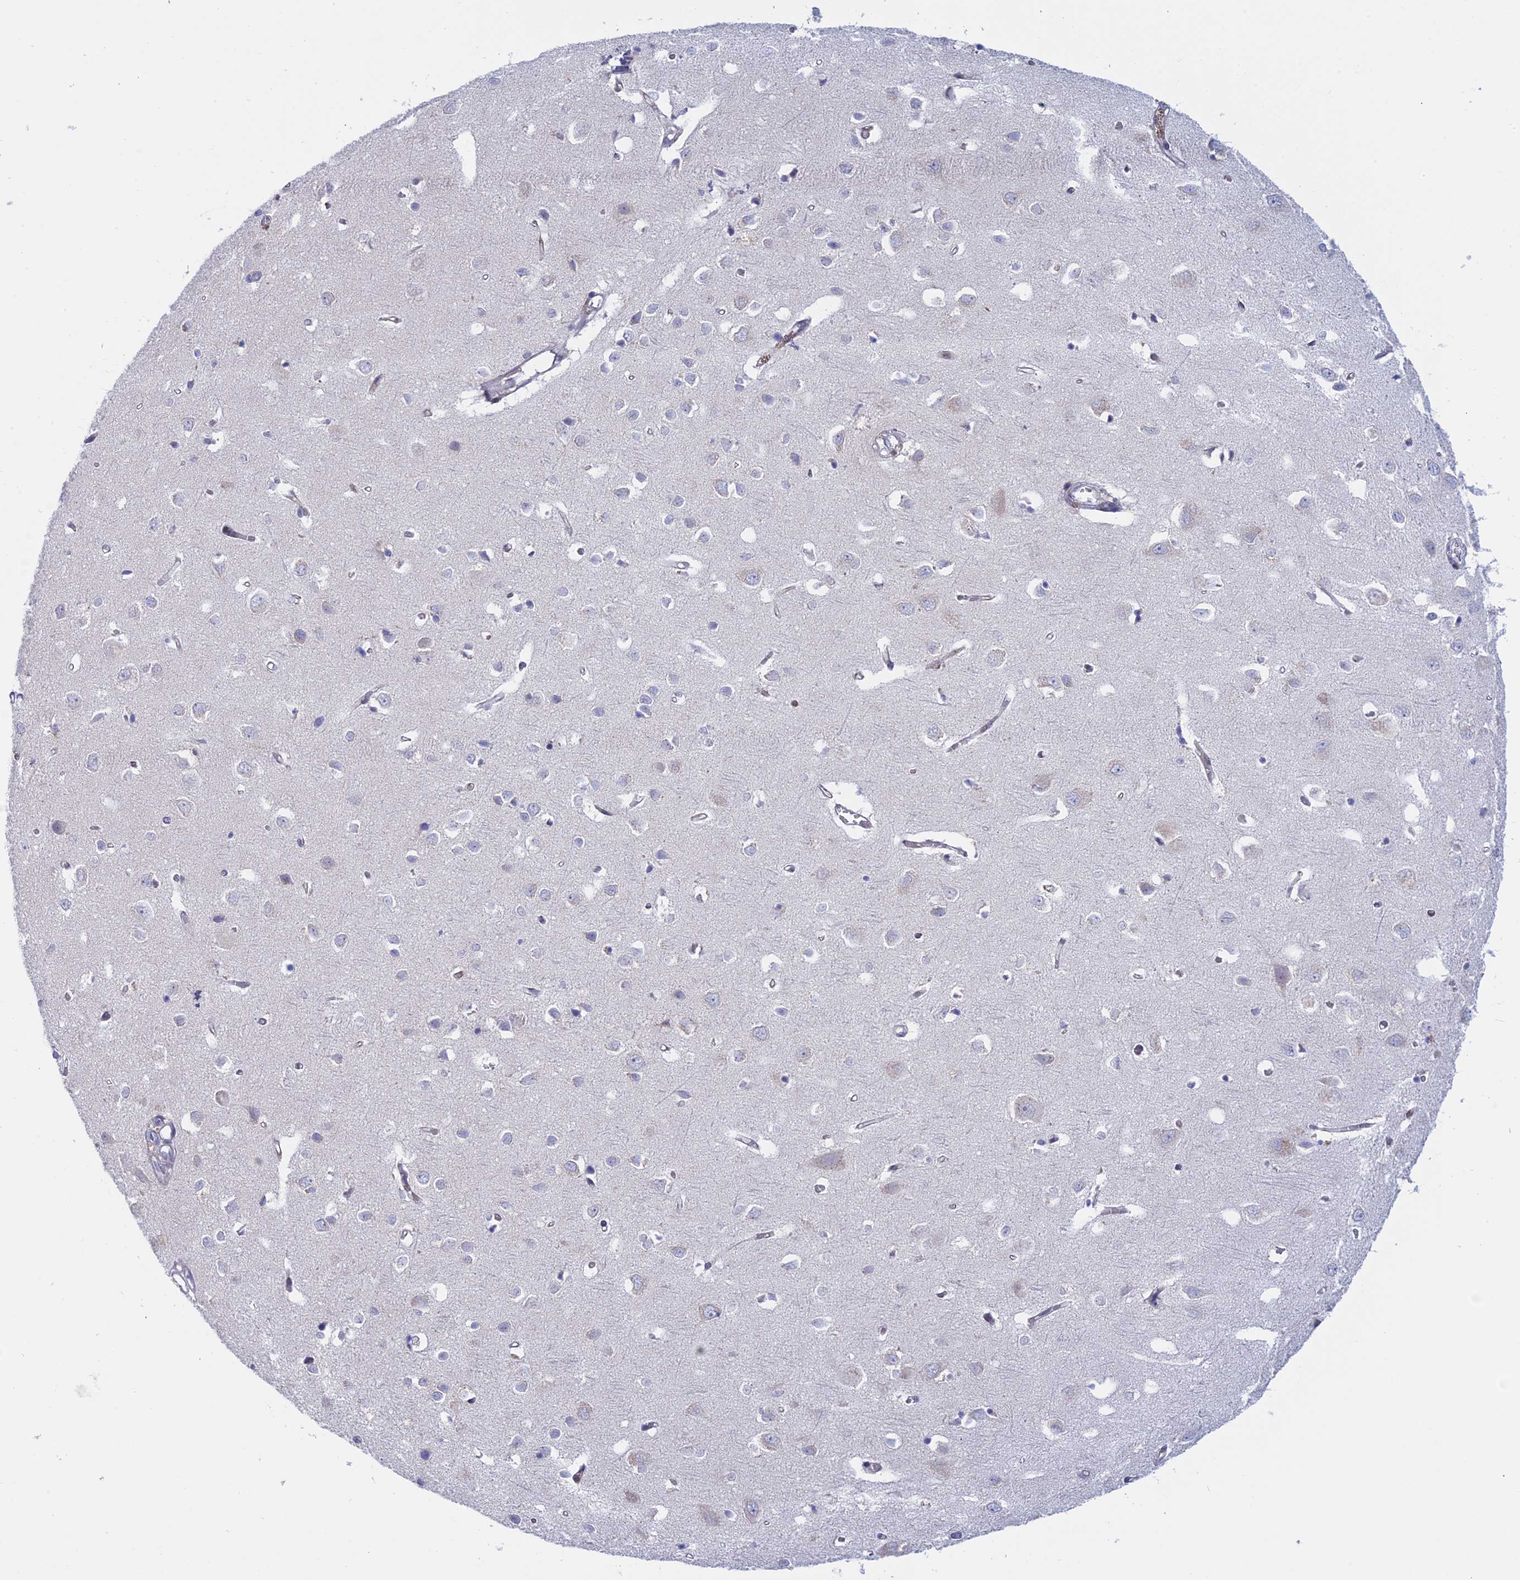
{"staining": {"intensity": "weak", "quantity": ">75%", "location": "cytoplasmic/membranous"}, "tissue": "cerebral cortex", "cell_type": "Endothelial cells", "image_type": "normal", "snomed": [{"axis": "morphology", "description": "Normal tissue, NOS"}, {"axis": "topography", "description": "Cerebral cortex"}], "caption": "Human cerebral cortex stained for a protein (brown) shows weak cytoplasmic/membranous positive staining in about >75% of endothelial cells.", "gene": "GMIP", "patient": {"sex": "female", "age": 64}}